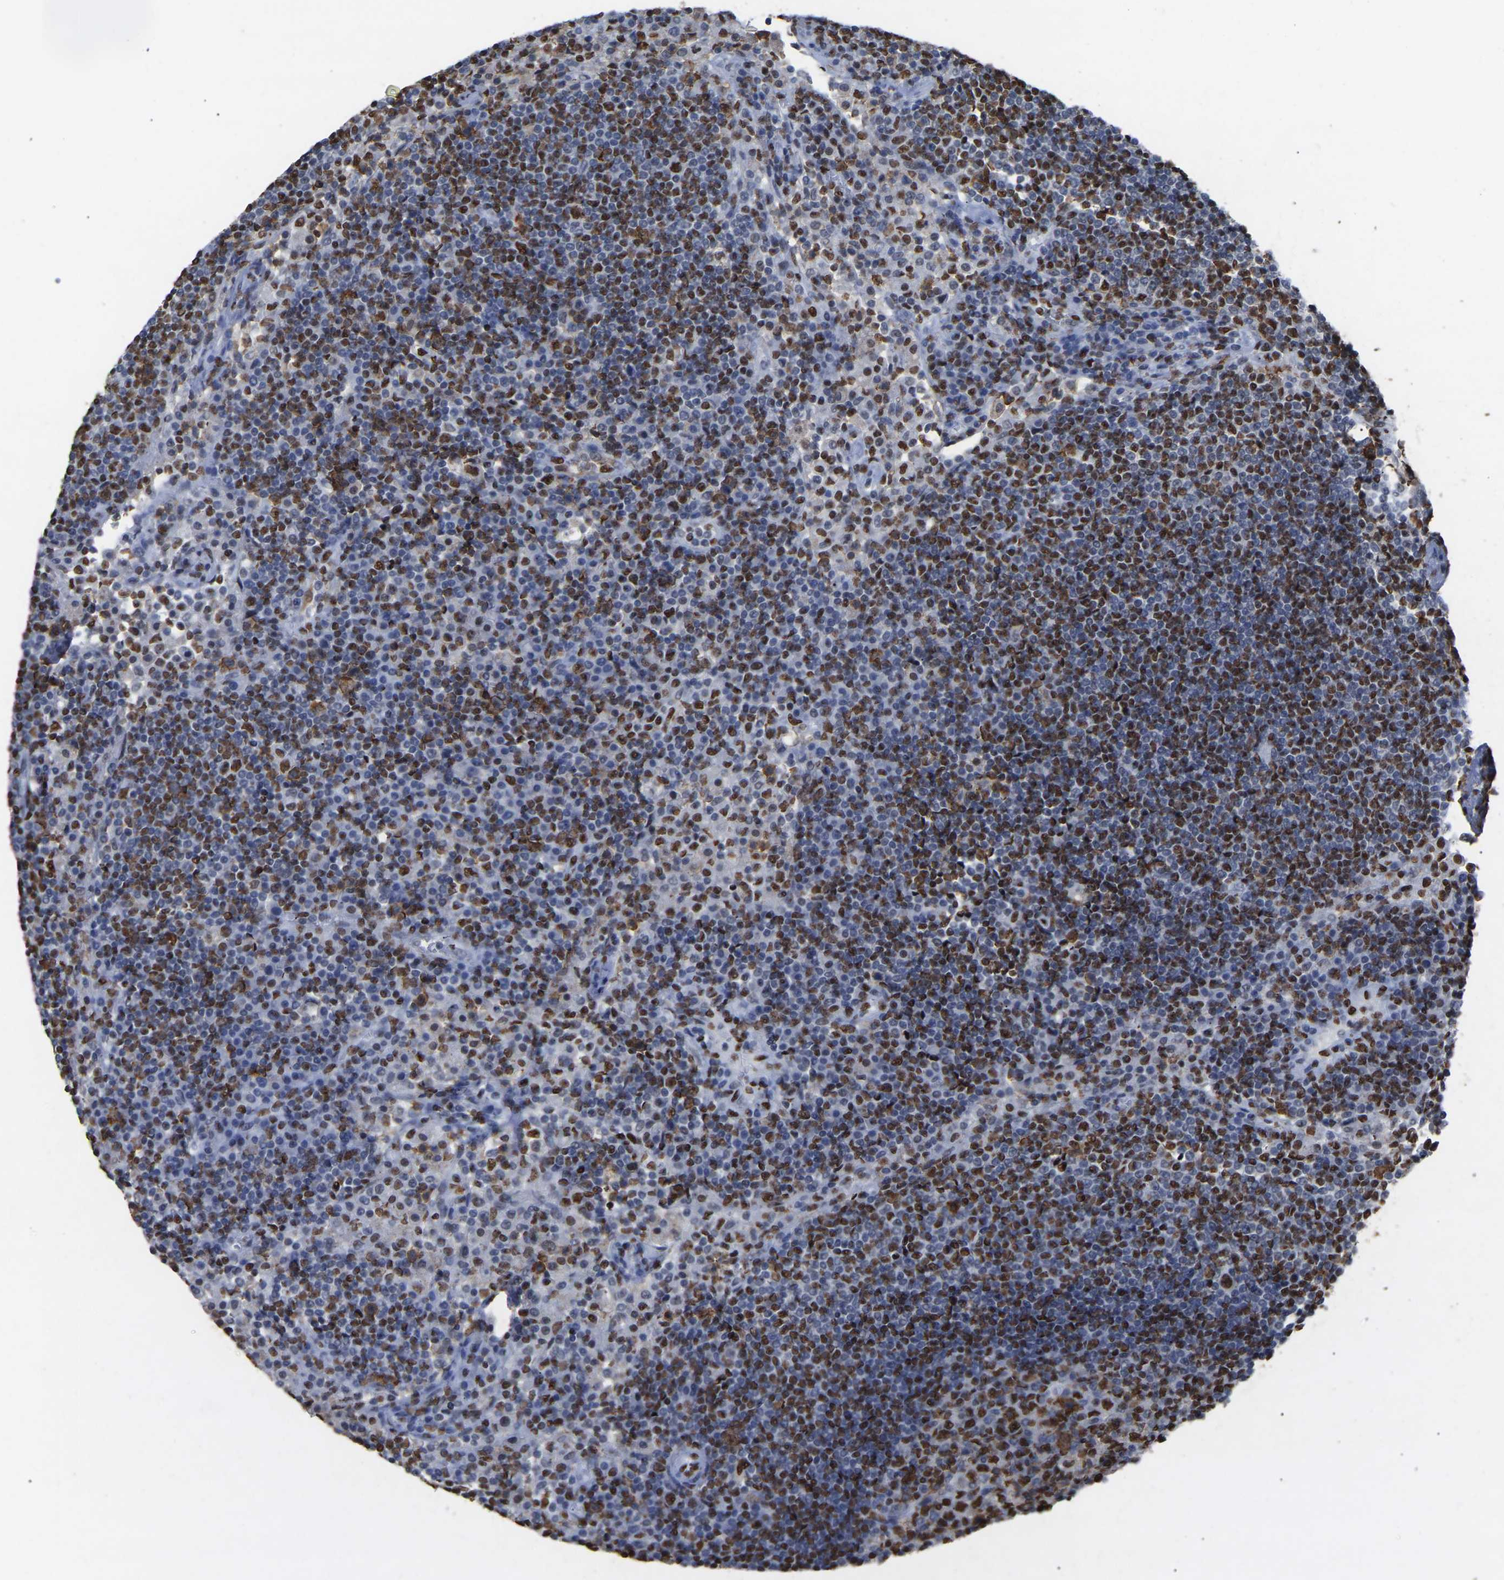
{"staining": {"intensity": "strong", "quantity": "25%-75%", "location": "nuclear"}, "tissue": "lymph node", "cell_type": "Germinal center cells", "image_type": "normal", "snomed": [{"axis": "morphology", "description": "Normal tissue, NOS"}, {"axis": "topography", "description": "Lymph node"}], "caption": "Normal lymph node demonstrates strong nuclear positivity in about 25%-75% of germinal center cells, visualized by immunohistochemistry.", "gene": "RBL2", "patient": {"sex": "female", "age": 53}}